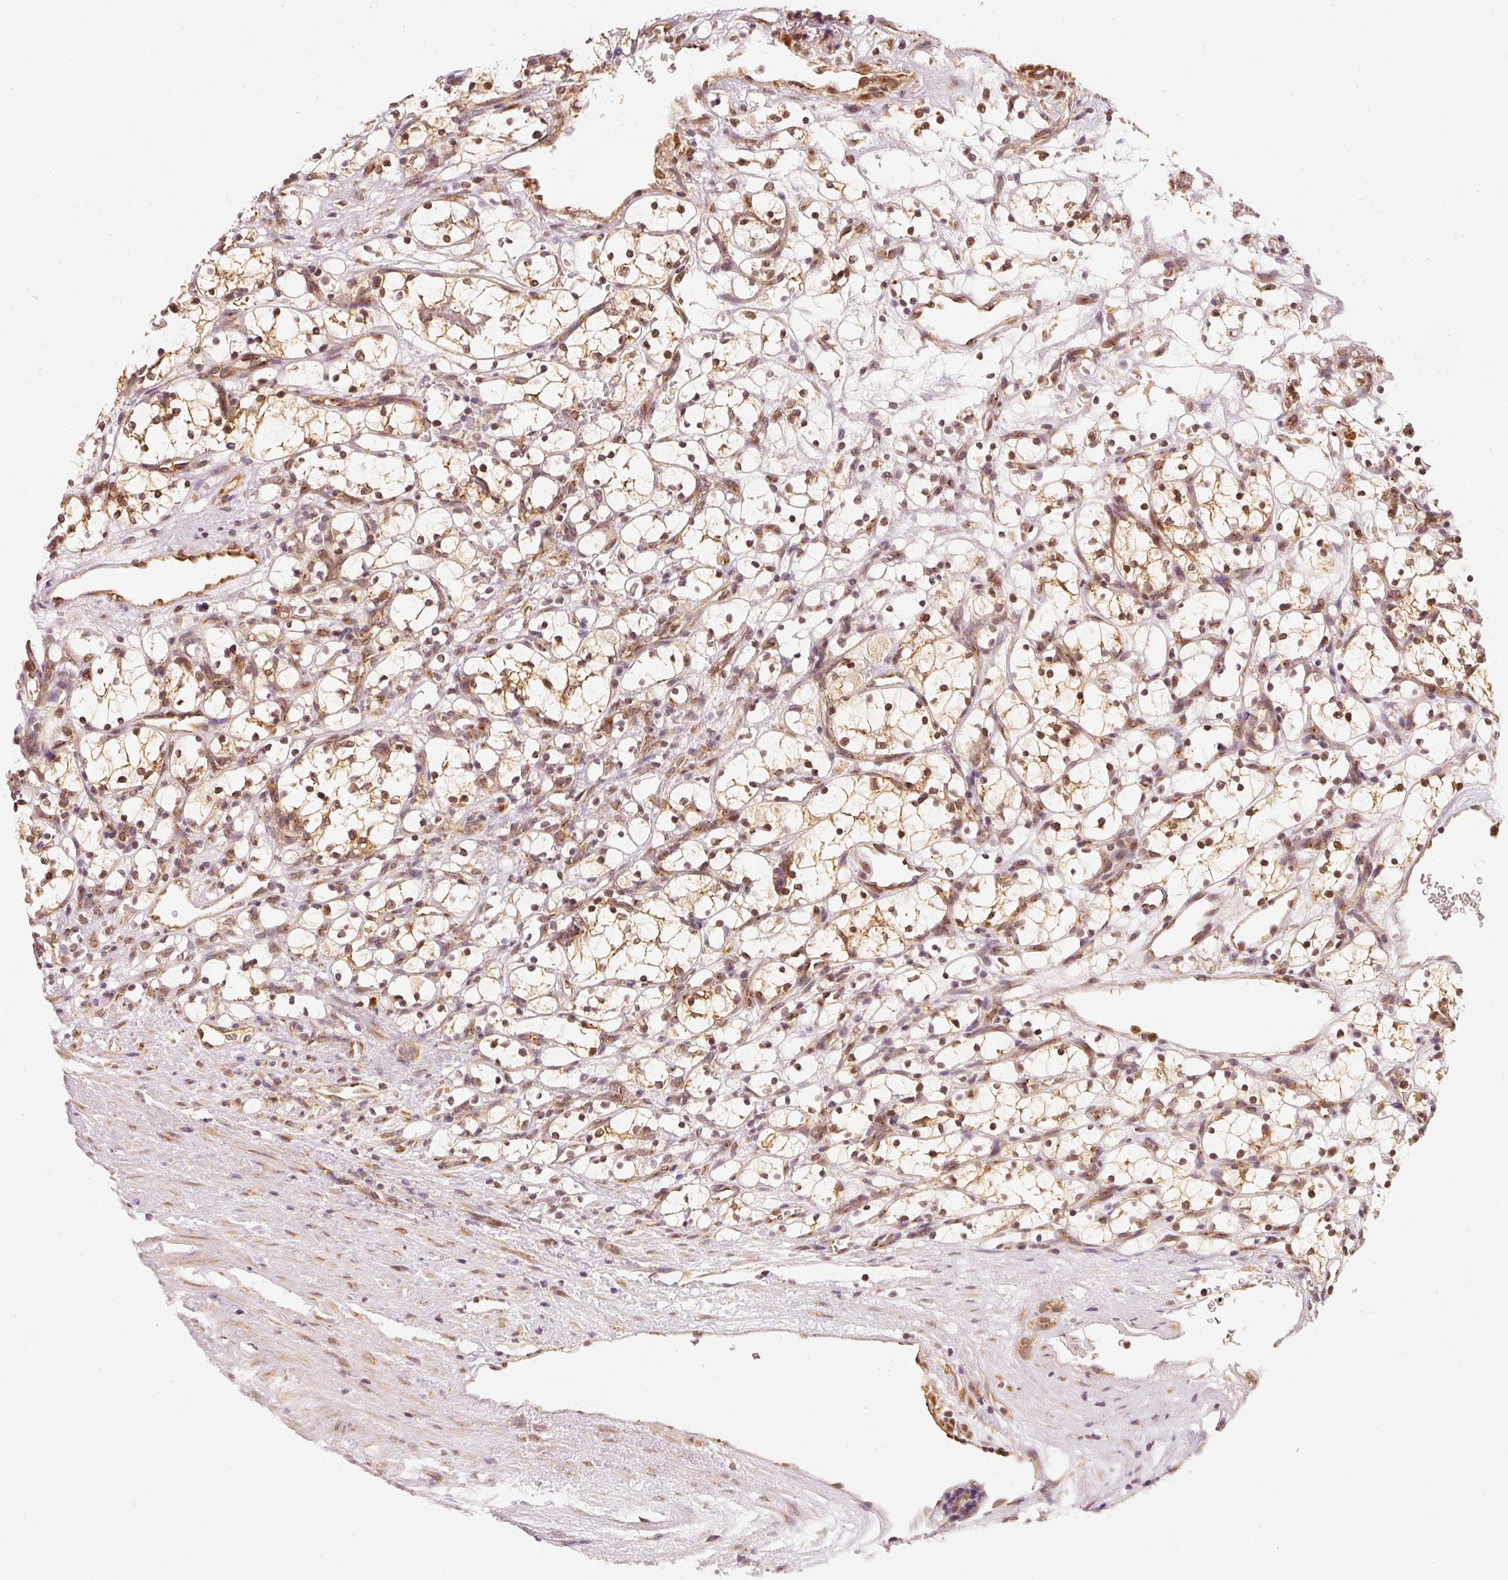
{"staining": {"intensity": "moderate", "quantity": ">75%", "location": "cytoplasmic/membranous"}, "tissue": "renal cancer", "cell_type": "Tumor cells", "image_type": "cancer", "snomed": [{"axis": "morphology", "description": "Adenocarcinoma, NOS"}, {"axis": "topography", "description": "Kidney"}], "caption": "This histopathology image demonstrates renal cancer (adenocarcinoma) stained with IHC to label a protein in brown. The cytoplasmic/membranous of tumor cells show moderate positivity for the protein. Nuclei are counter-stained blue.", "gene": "EEF1A2", "patient": {"sex": "female", "age": 69}}